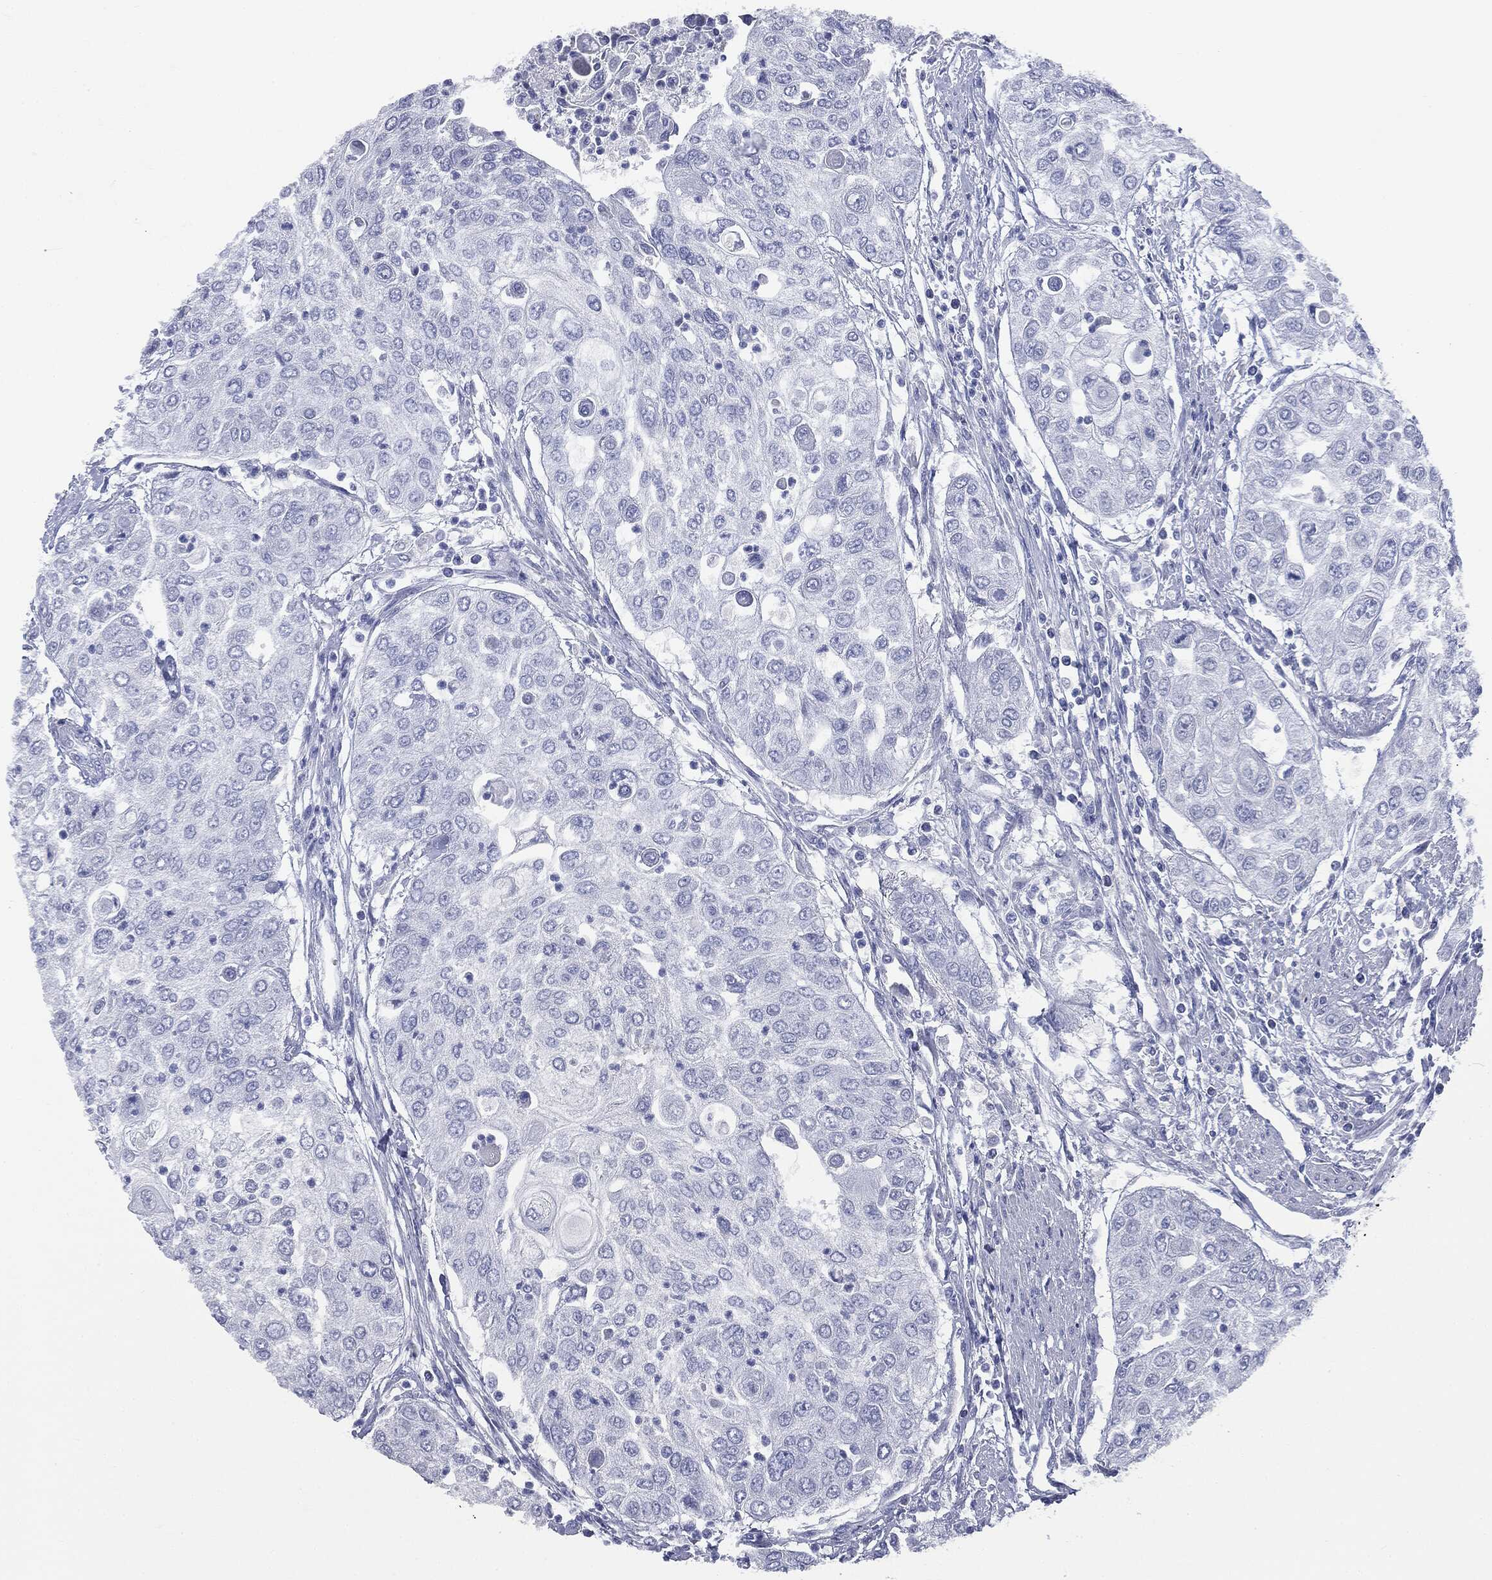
{"staining": {"intensity": "negative", "quantity": "none", "location": "none"}, "tissue": "urothelial cancer", "cell_type": "Tumor cells", "image_type": "cancer", "snomed": [{"axis": "morphology", "description": "Urothelial carcinoma, High grade"}, {"axis": "topography", "description": "Urinary bladder"}], "caption": "Urothelial cancer was stained to show a protein in brown. There is no significant staining in tumor cells. Nuclei are stained in blue.", "gene": "ATP2A1", "patient": {"sex": "female", "age": 79}}